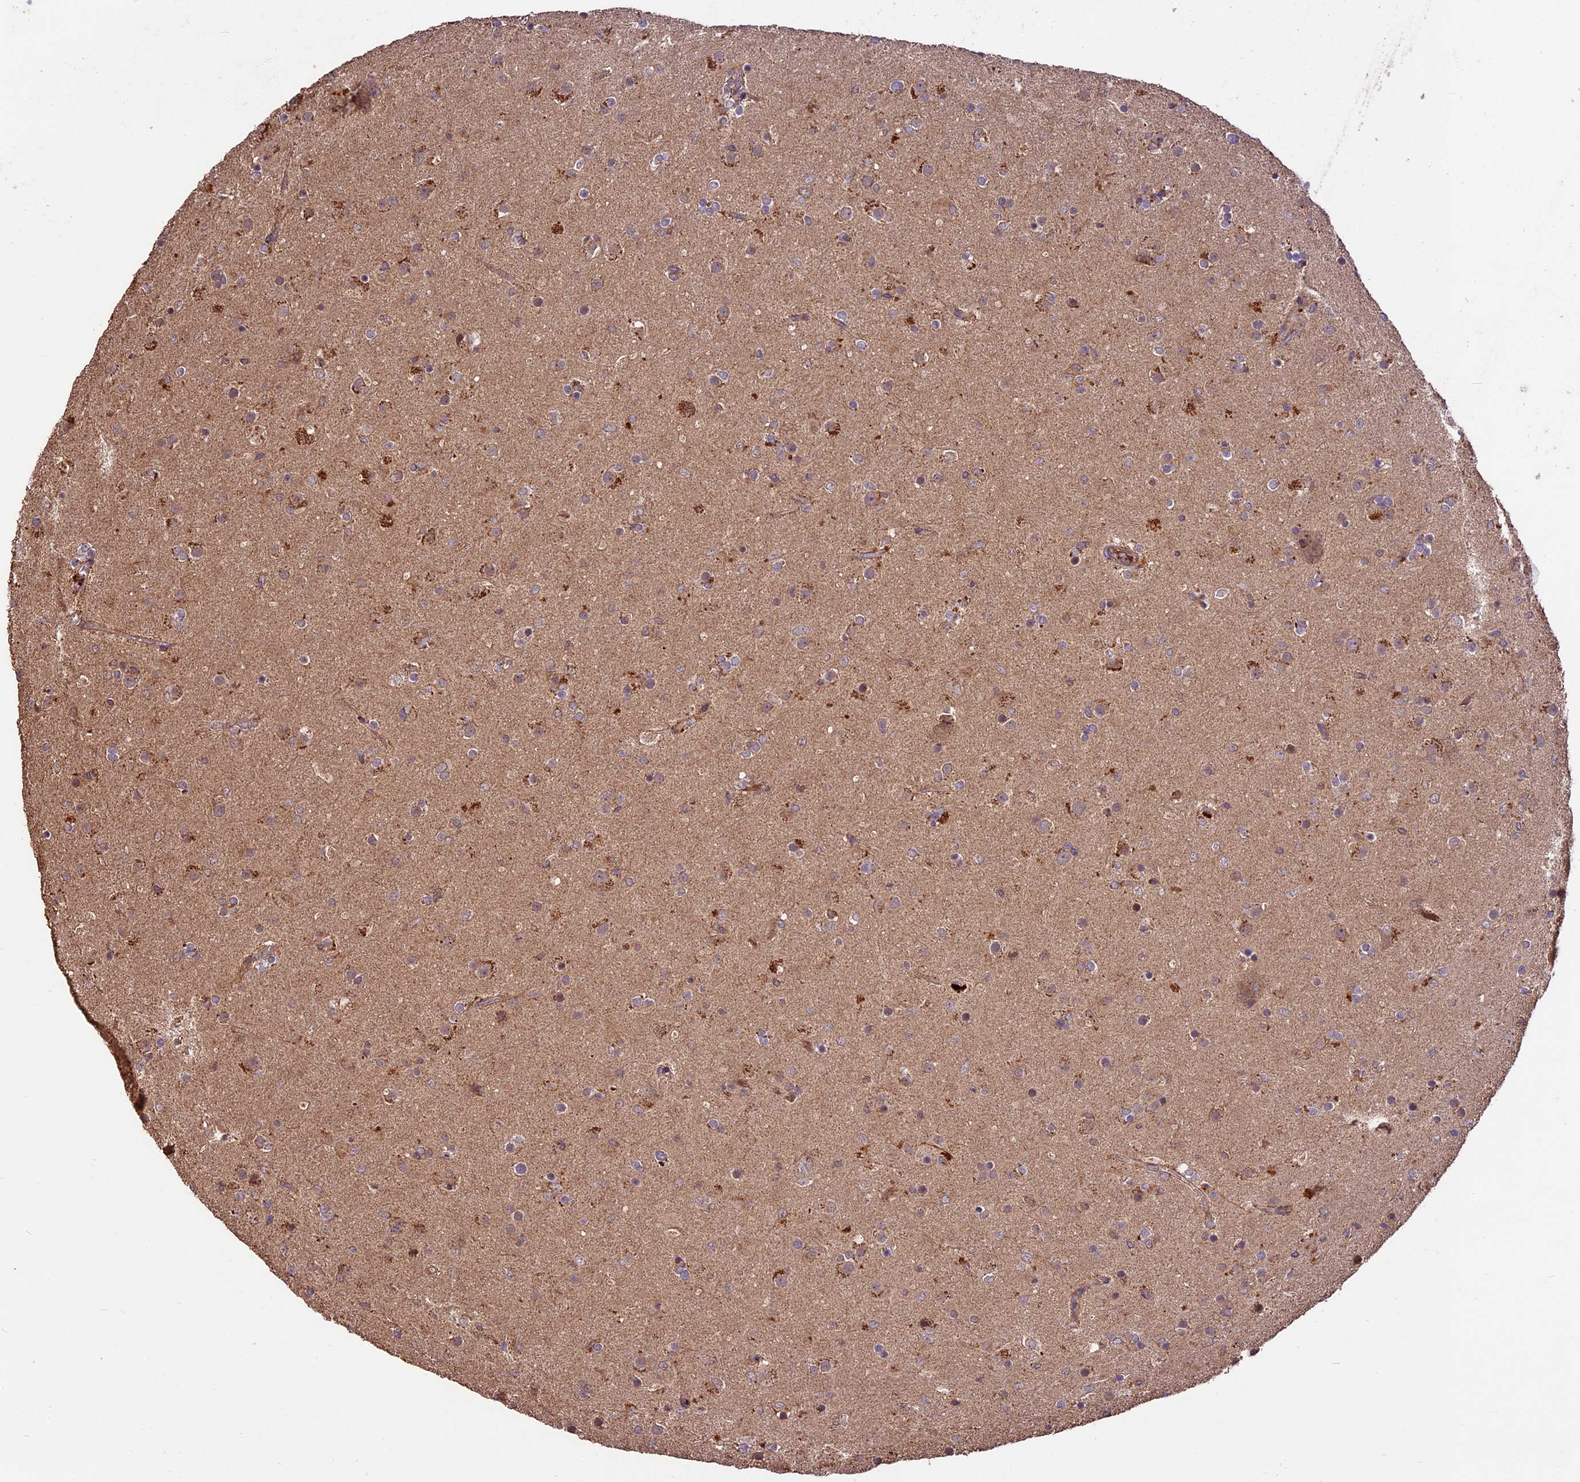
{"staining": {"intensity": "weak", "quantity": ">75%", "location": "cytoplasmic/membranous"}, "tissue": "glioma", "cell_type": "Tumor cells", "image_type": "cancer", "snomed": [{"axis": "morphology", "description": "Glioma, malignant, Low grade"}, {"axis": "topography", "description": "Brain"}], "caption": "The photomicrograph demonstrates immunohistochemical staining of low-grade glioma (malignant). There is weak cytoplasmic/membranous positivity is appreciated in approximately >75% of tumor cells.", "gene": "CRLF1", "patient": {"sex": "male", "age": 65}}